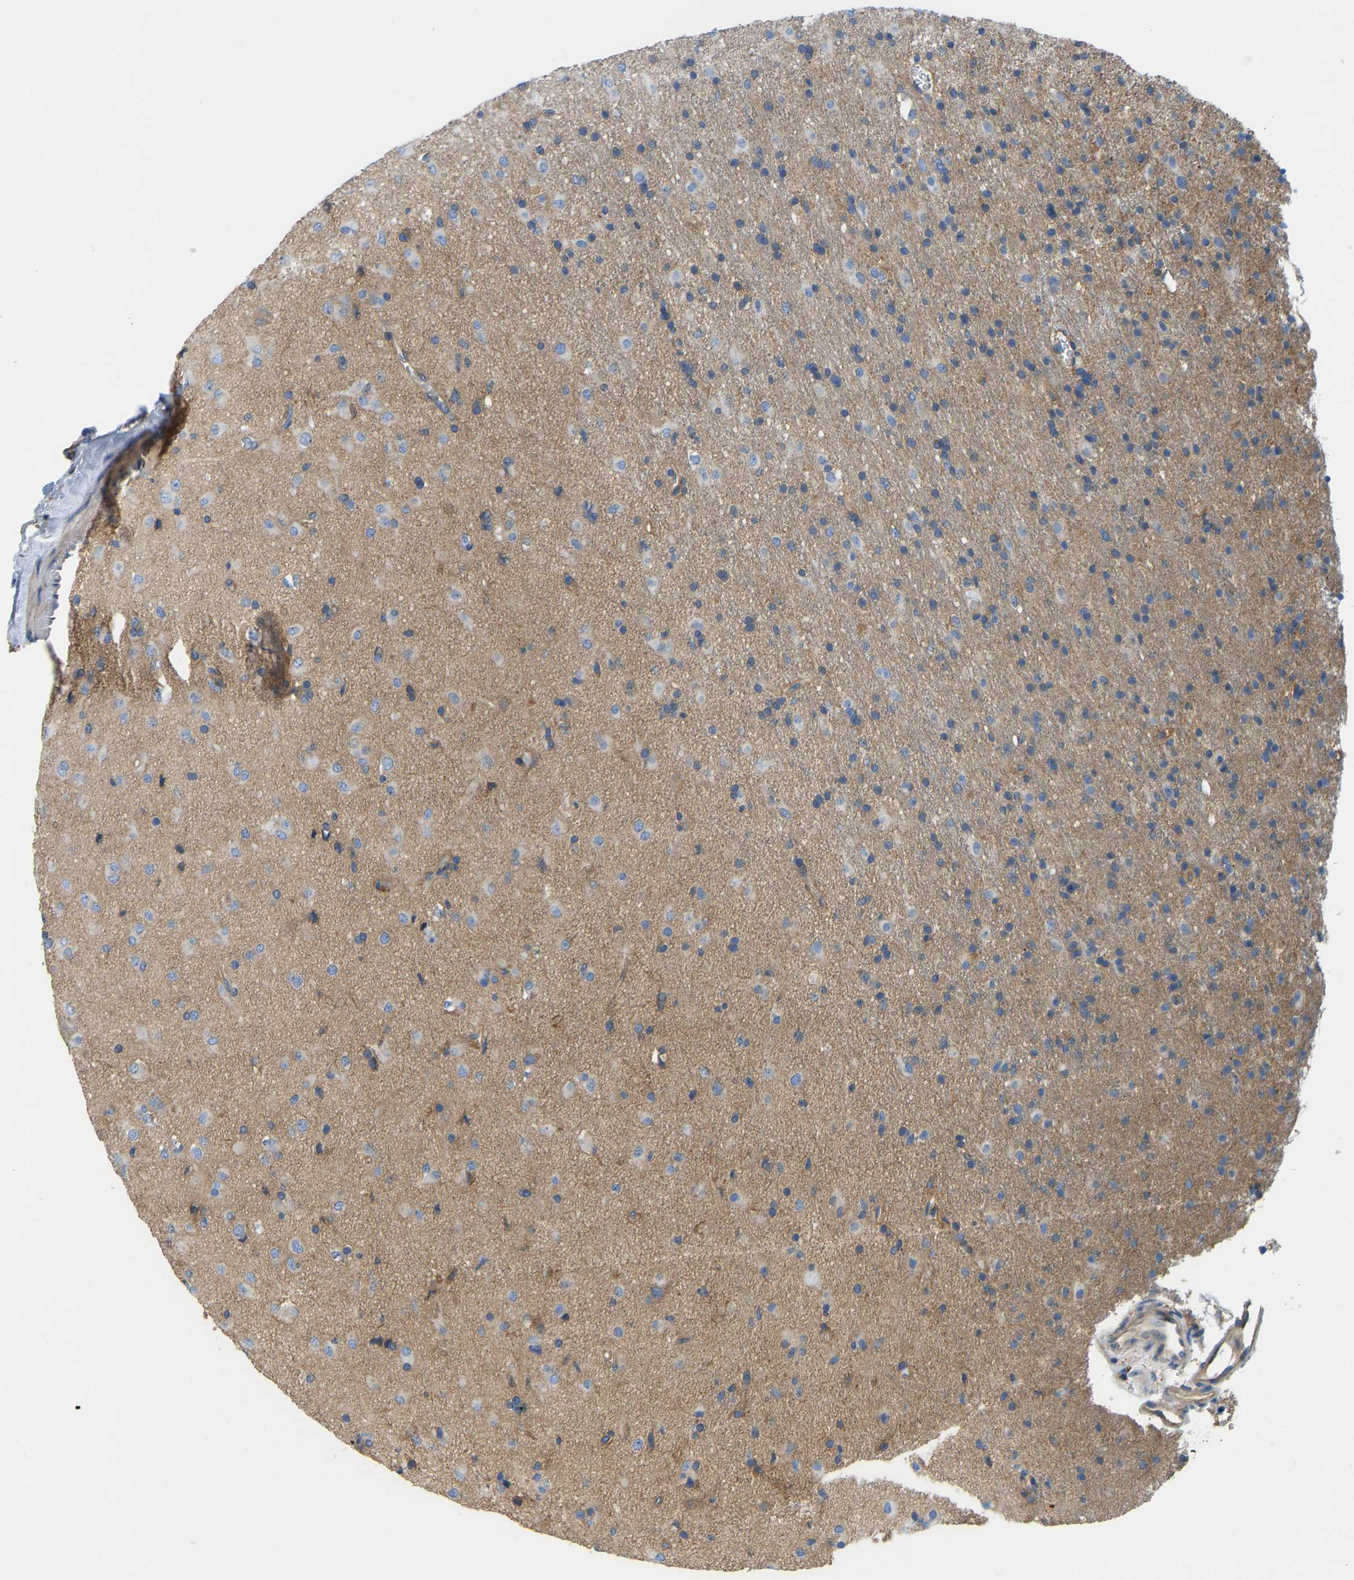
{"staining": {"intensity": "moderate", "quantity": "<25%", "location": "cytoplasmic/membranous"}, "tissue": "glioma", "cell_type": "Tumor cells", "image_type": "cancer", "snomed": [{"axis": "morphology", "description": "Glioma, malignant, Low grade"}, {"axis": "topography", "description": "Brain"}], "caption": "A brown stain highlights moderate cytoplasmic/membranous positivity of a protein in low-grade glioma (malignant) tumor cells. (Stains: DAB (3,3'-diaminobenzidine) in brown, nuclei in blue, Microscopy: brightfield microscopy at high magnification).", "gene": "CHAD", "patient": {"sex": "male", "age": 65}}